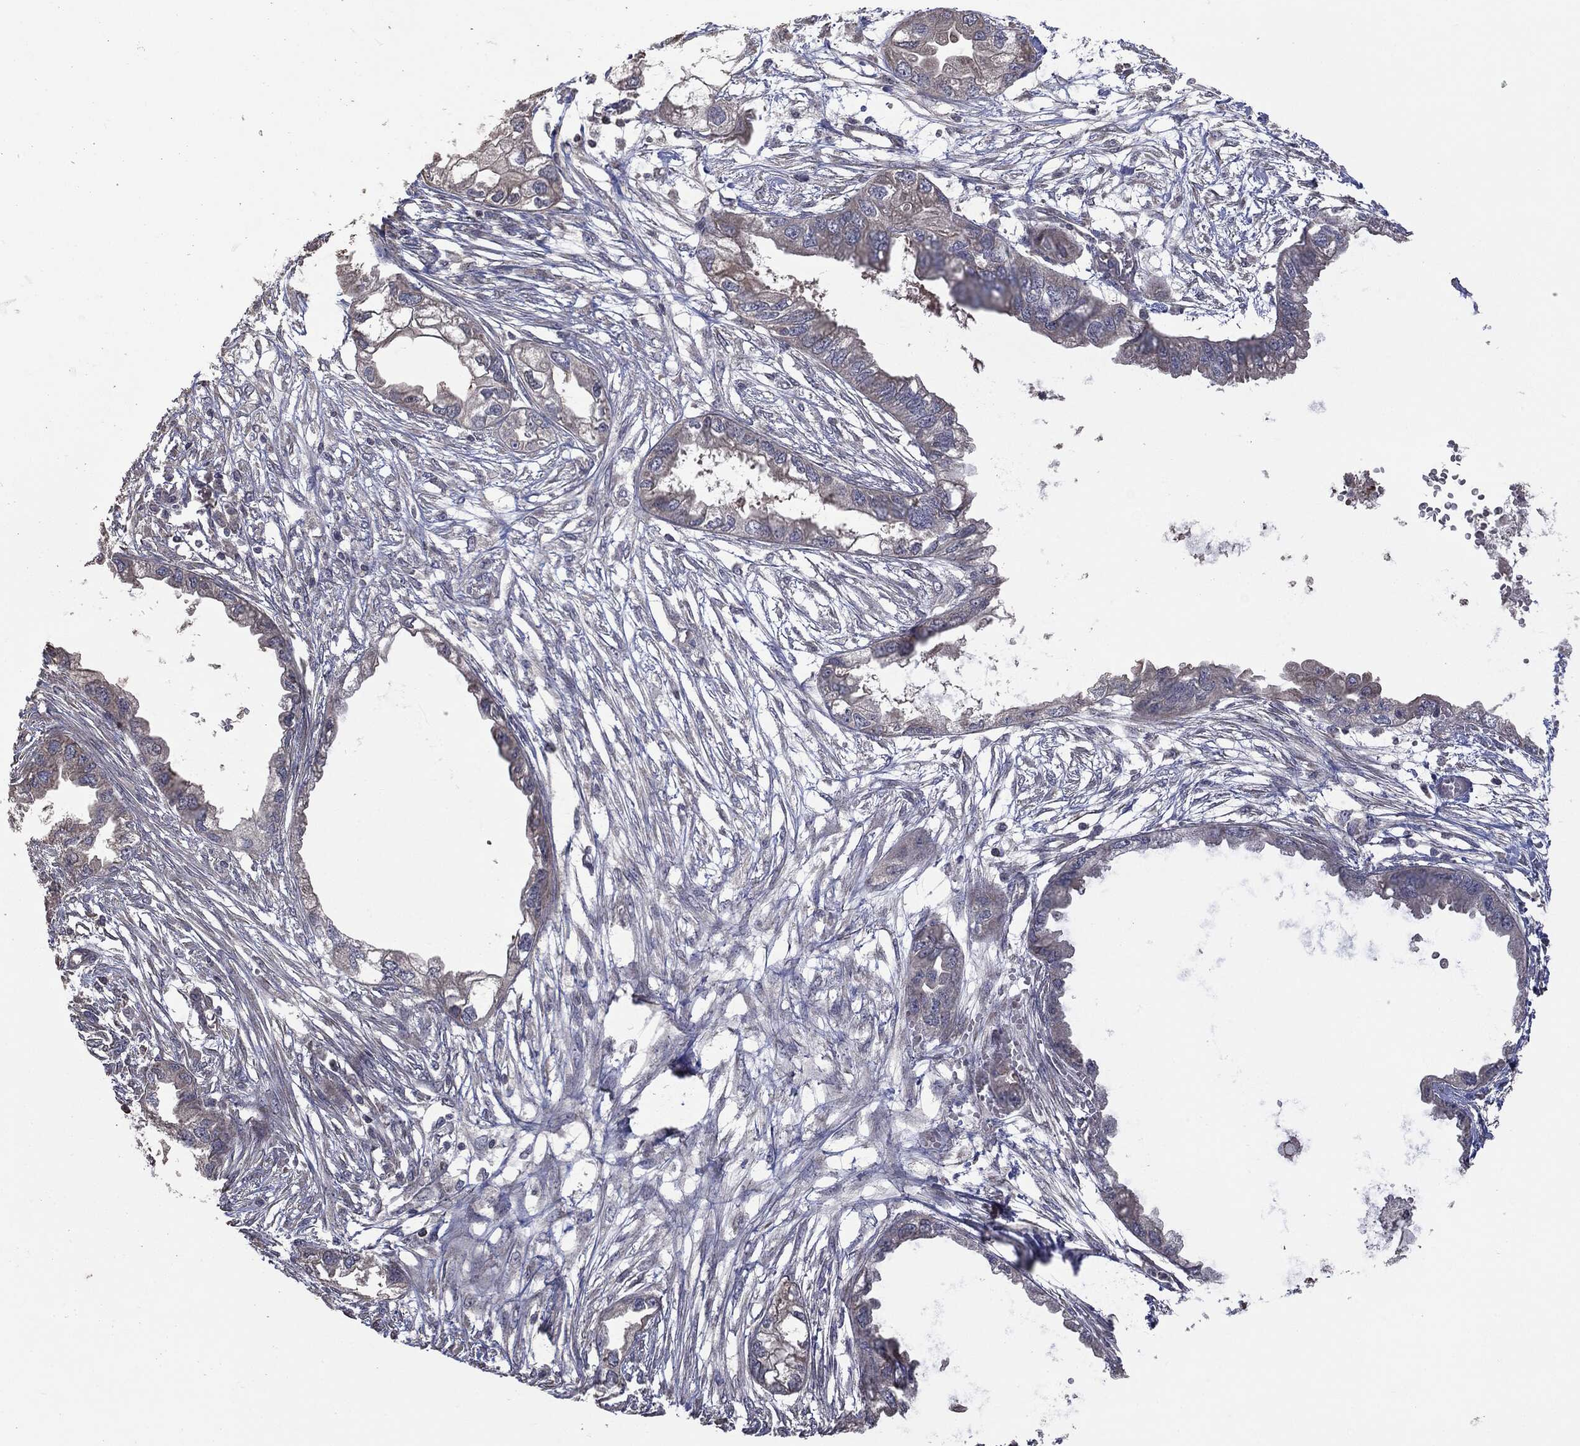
{"staining": {"intensity": "negative", "quantity": "none", "location": "none"}, "tissue": "endometrial cancer", "cell_type": "Tumor cells", "image_type": "cancer", "snomed": [{"axis": "morphology", "description": "Adenocarcinoma, NOS"}, {"axis": "morphology", "description": "Adenocarcinoma, metastatic, NOS"}, {"axis": "topography", "description": "Adipose tissue"}, {"axis": "topography", "description": "Endometrium"}], "caption": "Immunohistochemistry (IHC) of endometrial cancer displays no positivity in tumor cells.", "gene": "MTOR", "patient": {"sex": "female", "age": 67}}